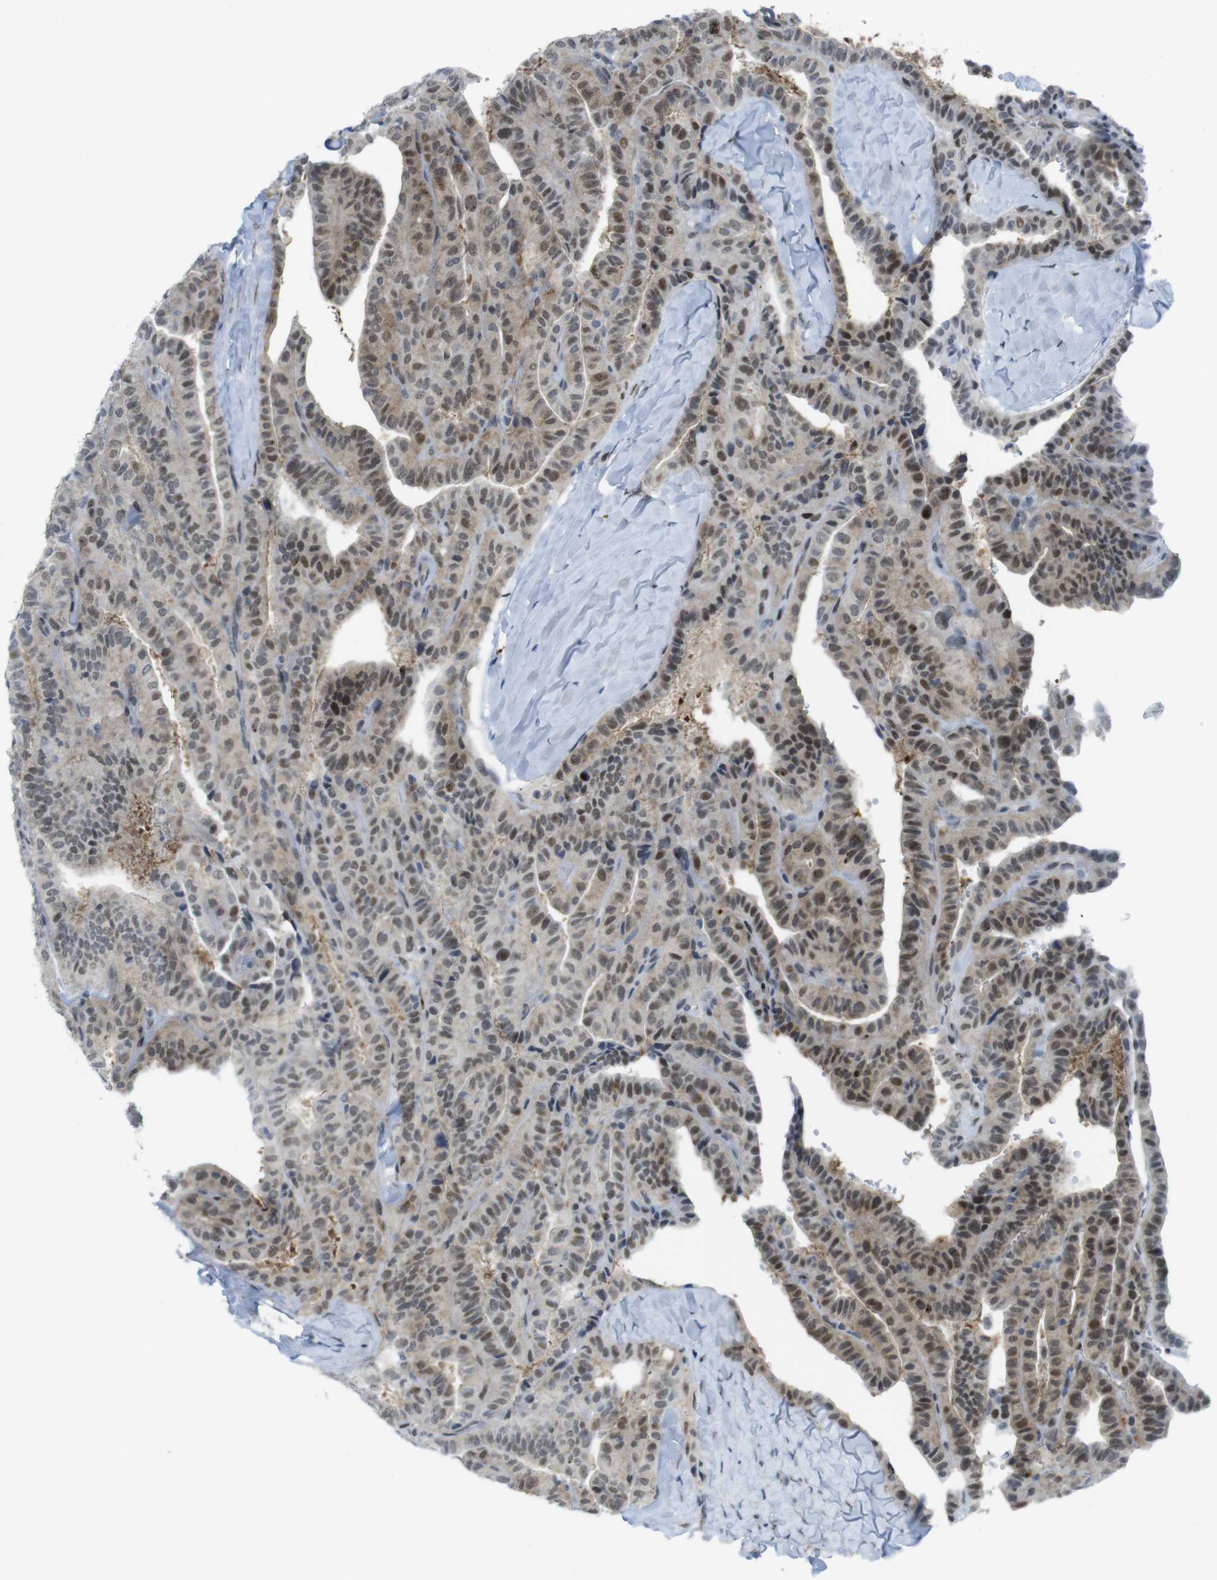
{"staining": {"intensity": "moderate", "quantity": "25%-75%", "location": "nuclear"}, "tissue": "thyroid cancer", "cell_type": "Tumor cells", "image_type": "cancer", "snomed": [{"axis": "morphology", "description": "Papillary adenocarcinoma, NOS"}, {"axis": "topography", "description": "Thyroid gland"}], "caption": "An immunohistochemistry micrograph of neoplastic tissue is shown. Protein staining in brown shows moderate nuclear positivity in thyroid papillary adenocarcinoma within tumor cells.", "gene": "UBB", "patient": {"sex": "male", "age": 77}}